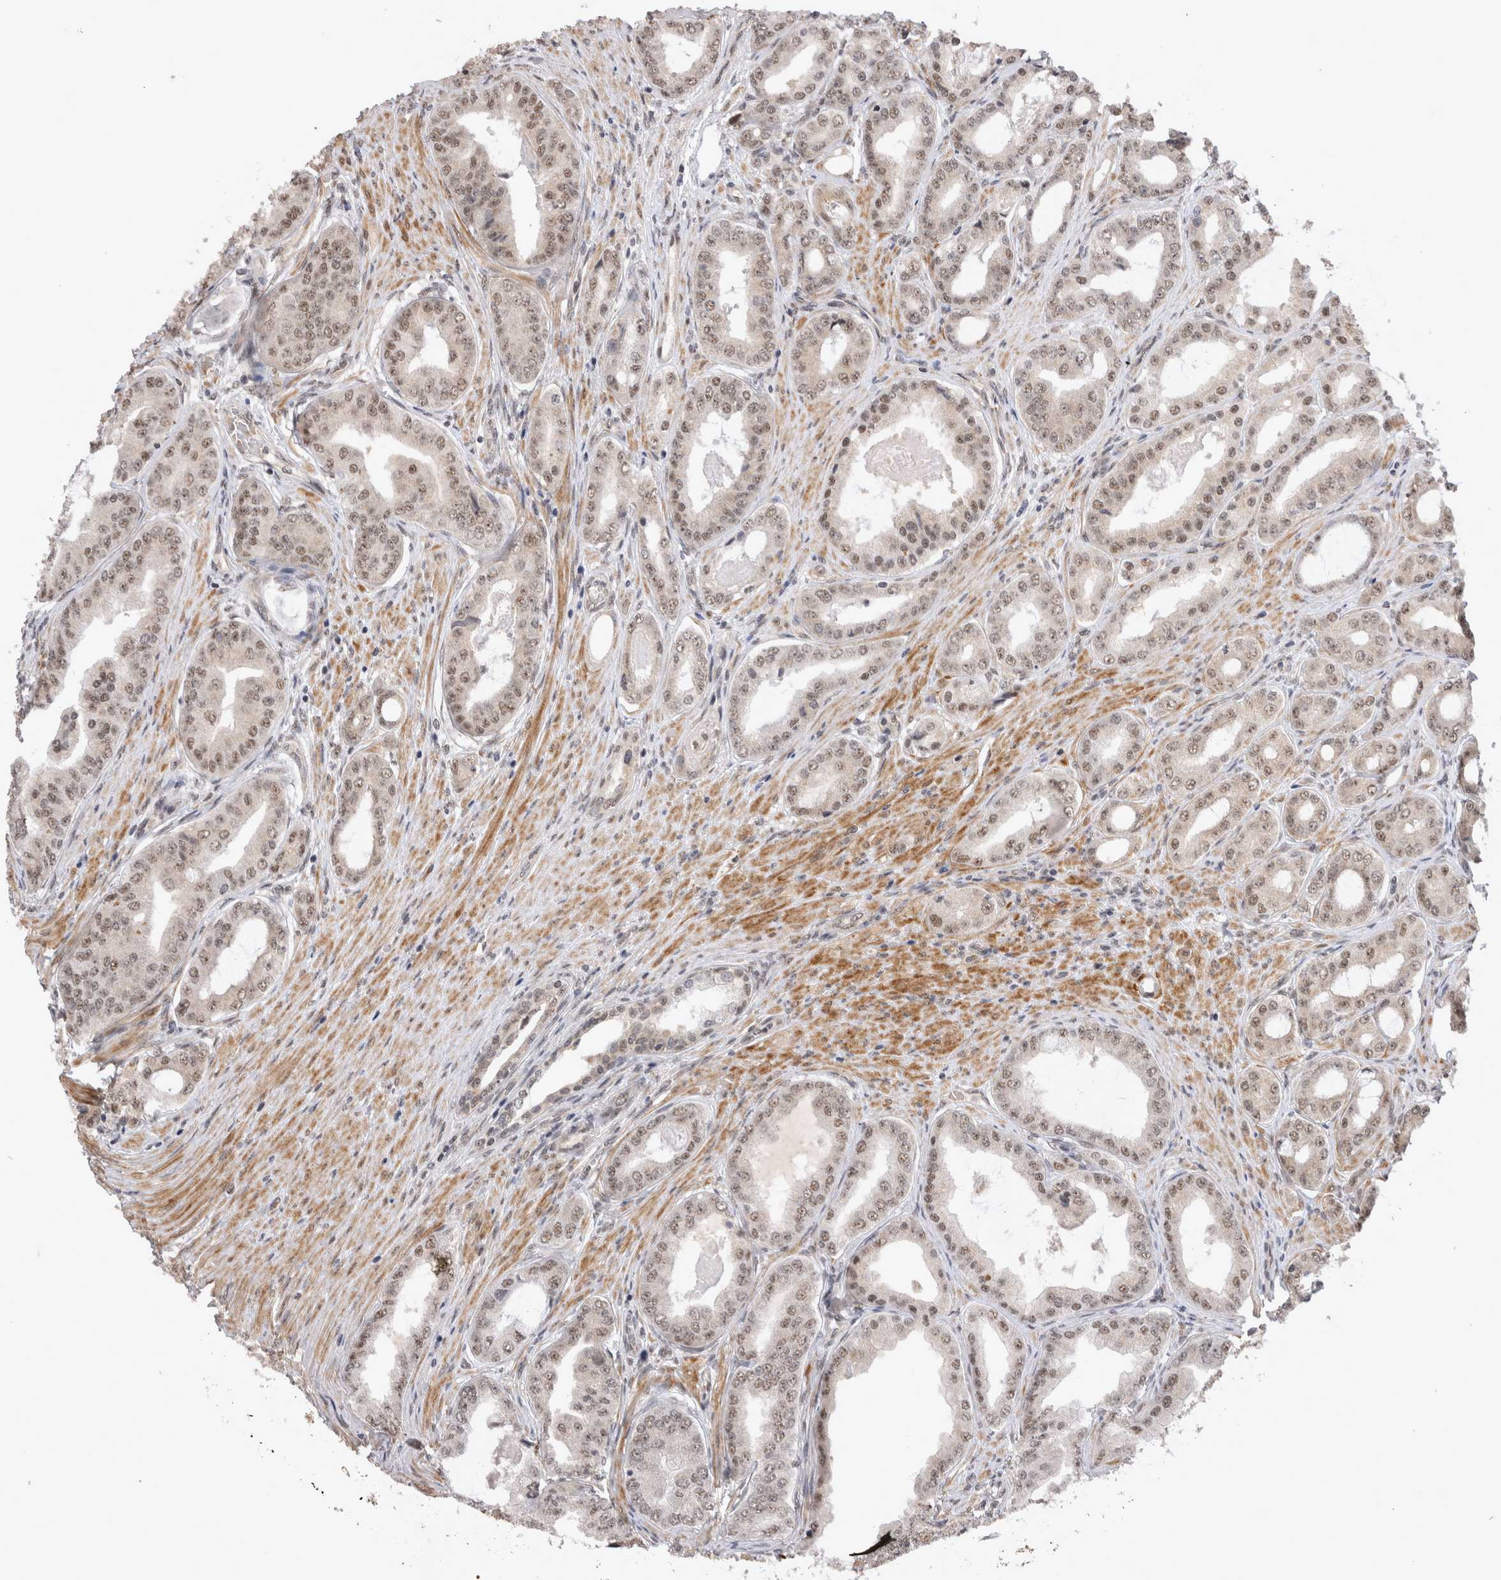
{"staining": {"intensity": "weak", "quantity": ">75%", "location": "nuclear"}, "tissue": "prostate cancer", "cell_type": "Tumor cells", "image_type": "cancer", "snomed": [{"axis": "morphology", "description": "Adenocarcinoma, High grade"}, {"axis": "topography", "description": "Prostate"}], "caption": "Approximately >75% of tumor cells in prostate adenocarcinoma (high-grade) reveal weak nuclear protein expression as visualized by brown immunohistochemical staining.", "gene": "TMEM65", "patient": {"sex": "male", "age": 60}}